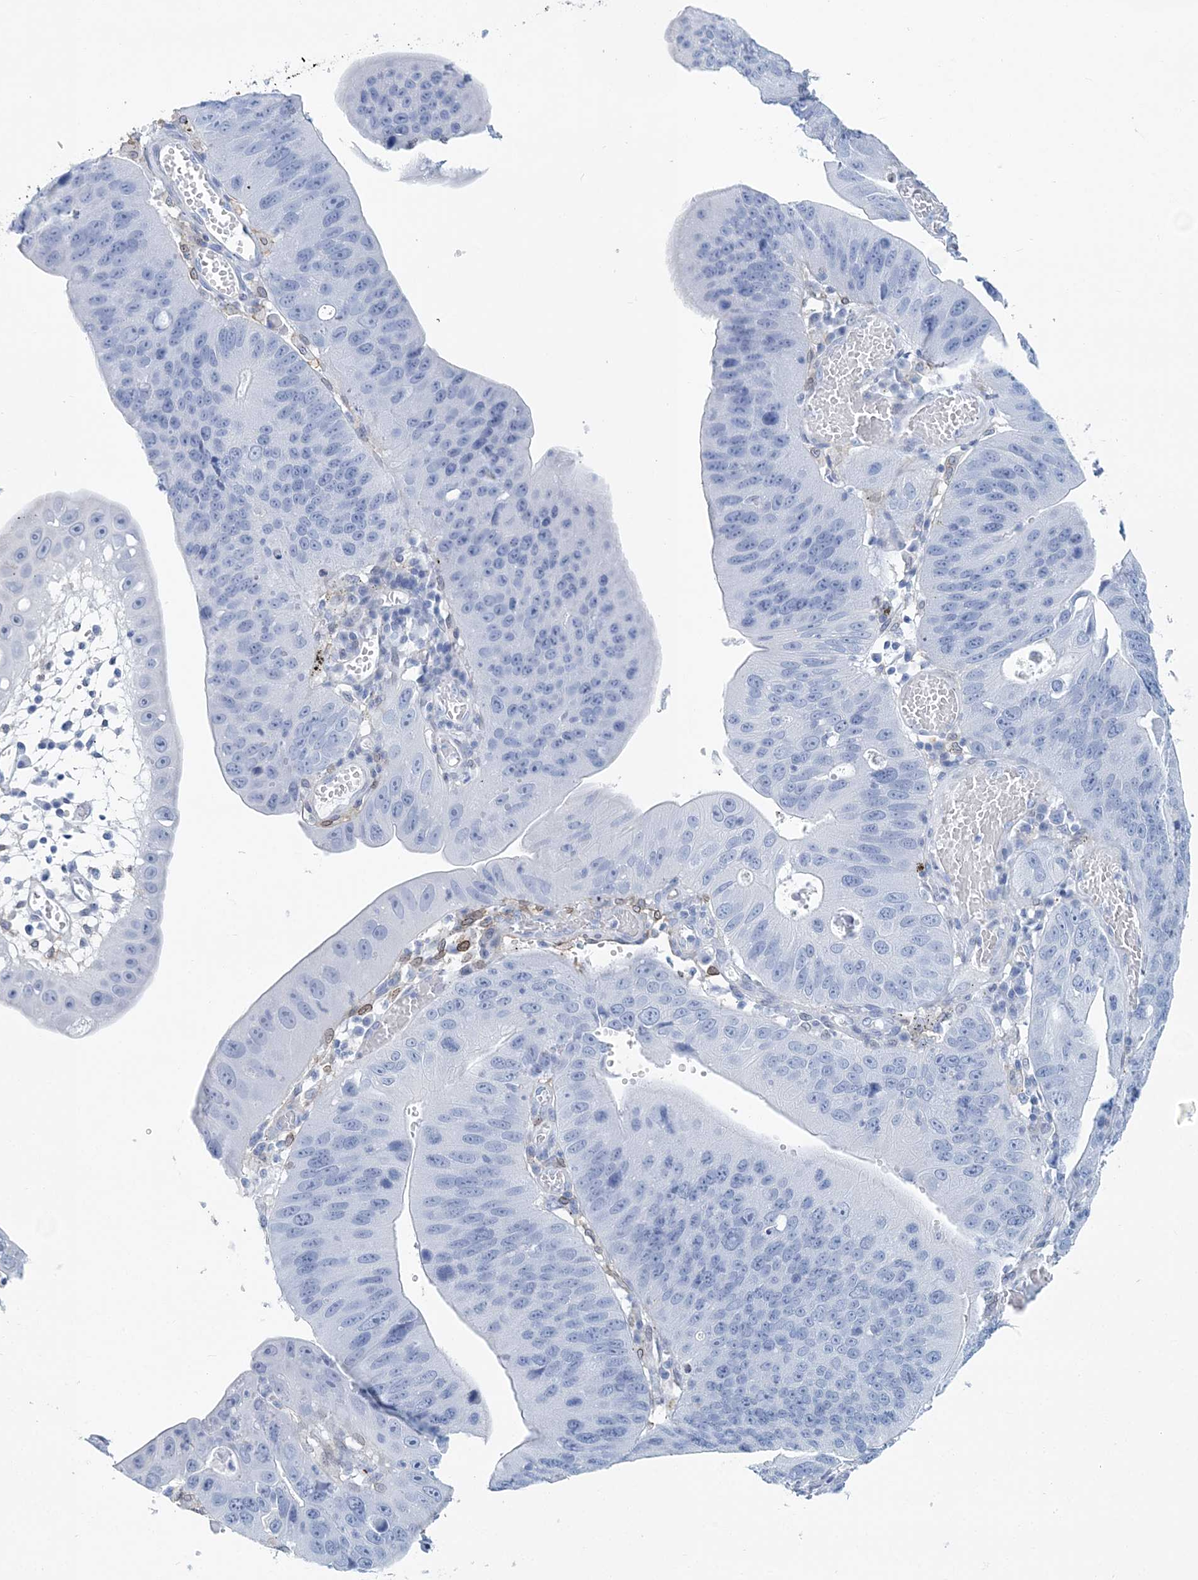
{"staining": {"intensity": "negative", "quantity": "none", "location": "none"}, "tissue": "stomach cancer", "cell_type": "Tumor cells", "image_type": "cancer", "snomed": [{"axis": "morphology", "description": "Adenocarcinoma, NOS"}, {"axis": "topography", "description": "Stomach"}], "caption": "Stomach cancer (adenocarcinoma) stained for a protein using IHC displays no positivity tumor cells.", "gene": "NKX6-1", "patient": {"sex": "male", "age": 59}}